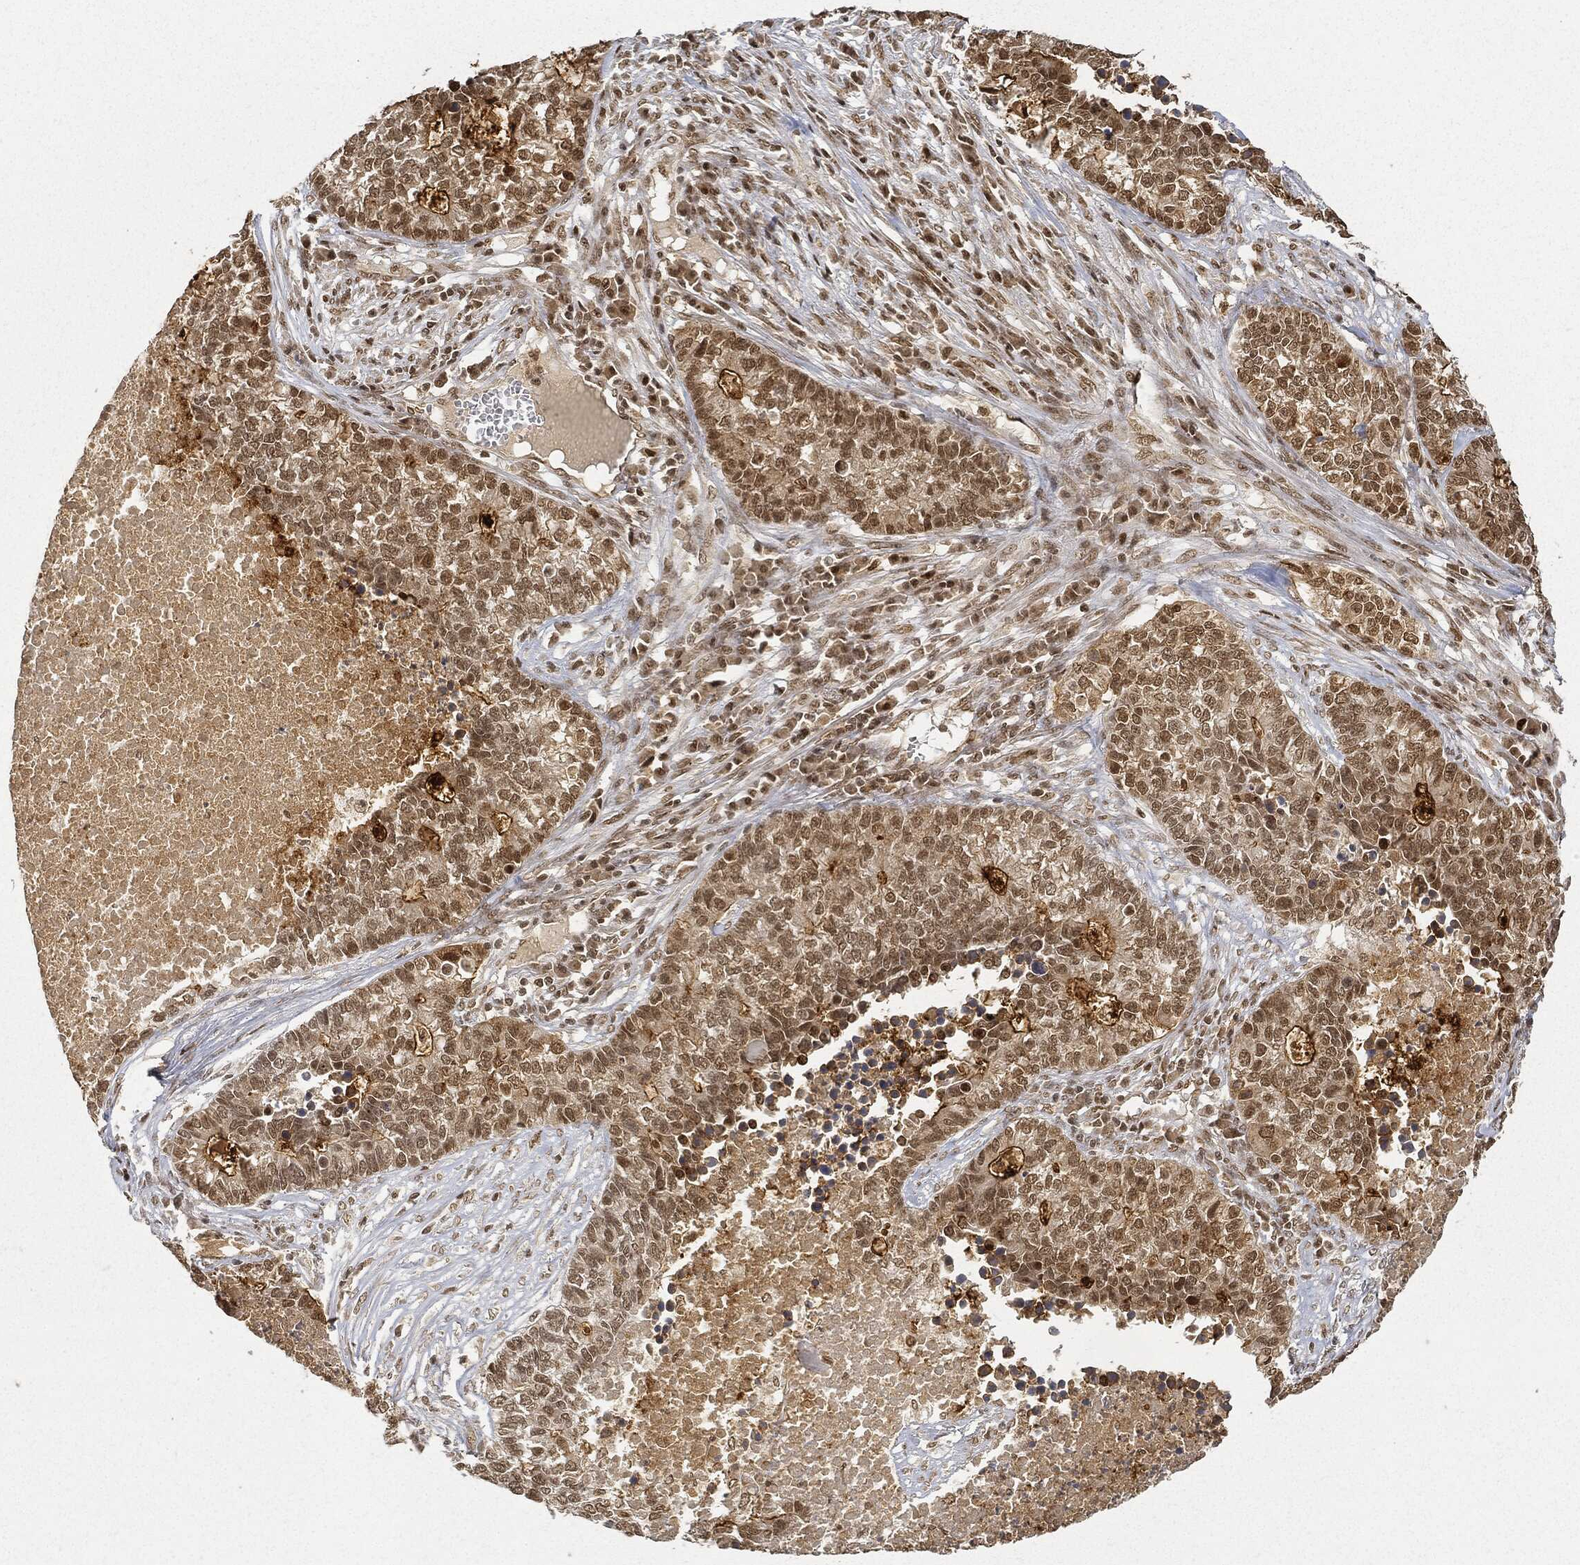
{"staining": {"intensity": "moderate", "quantity": ">75%", "location": "nuclear"}, "tissue": "lung cancer", "cell_type": "Tumor cells", "image_type": "cancer", "snomed": [{"axis": "morphology", "description": "Adenocarcinoma, NOS"}, {"axis": "topography", "description": "Lung"}], "caption": "Lung cancer tissue displays moderate nuclear staining in approximately >75% of tumor cells", "gene": "CIB1", "patient": {"sex": "male", "age": 57}}